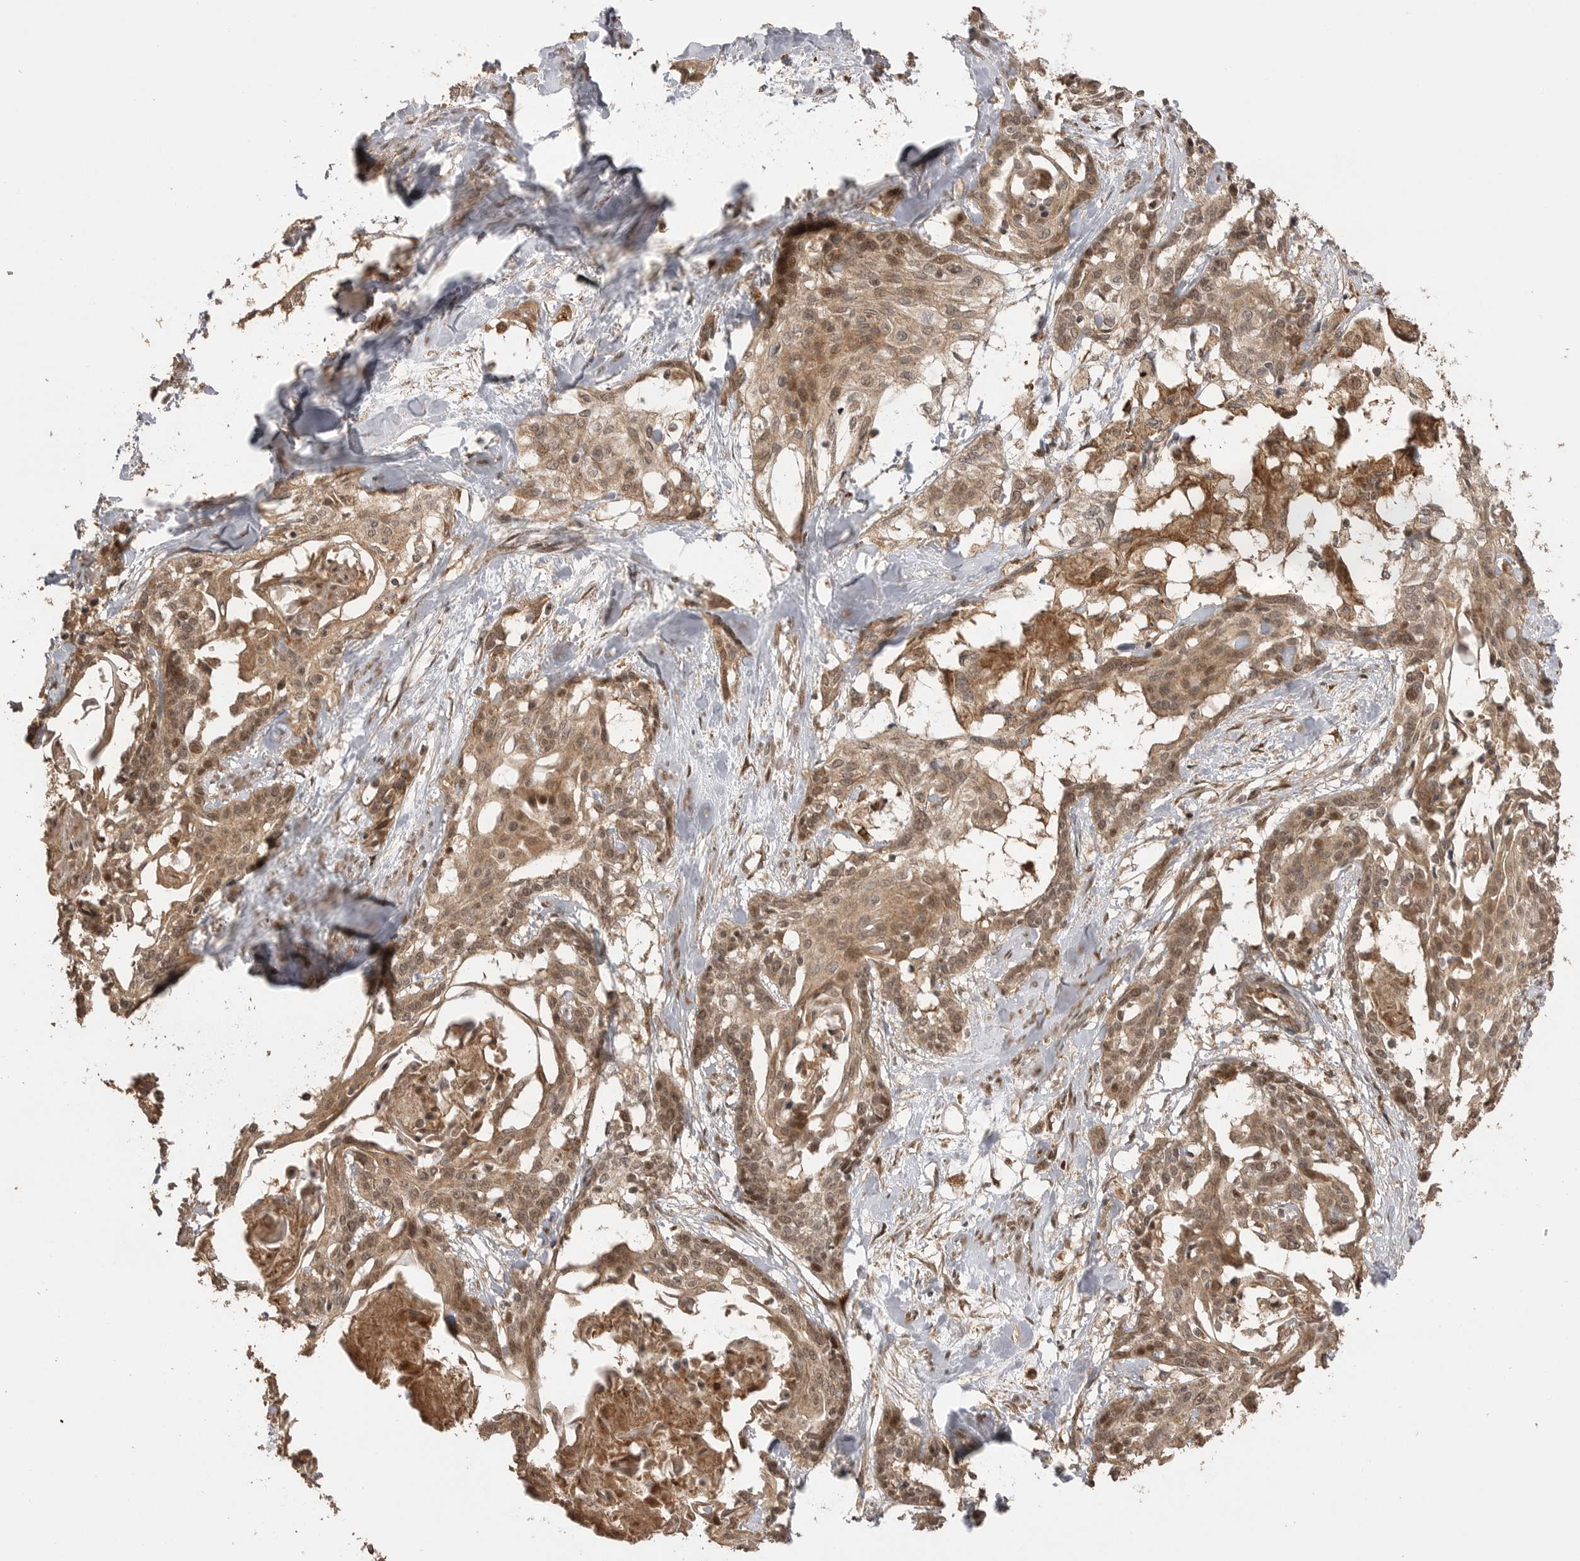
{"staining": {"intensity": "moderate", "quantity": ">75%", "location": "cytoplasmic/membranous,nuclear"}, "tissue": "cervical cancer", "cell_type": "Tumor cells", "image_type": "cancer", "snomed": [{"axis": "morphology", "description": "Squamous cell carcinoma, NOS"}, {"axis": "topography", "description": "Cervix"}], "caption": "Protein expression analysis of human cervical squamous cell carcinoma reveals moderate cytoplasmic/membranous and nuclear expression in approximately >75% of tumor cells. (Stains: DAB in brown, nuclei in blue, Microscopy: brightfield microscopy at high magnification).", "gene": "BOC", "patient": {"sex": "female", "age": 57}}